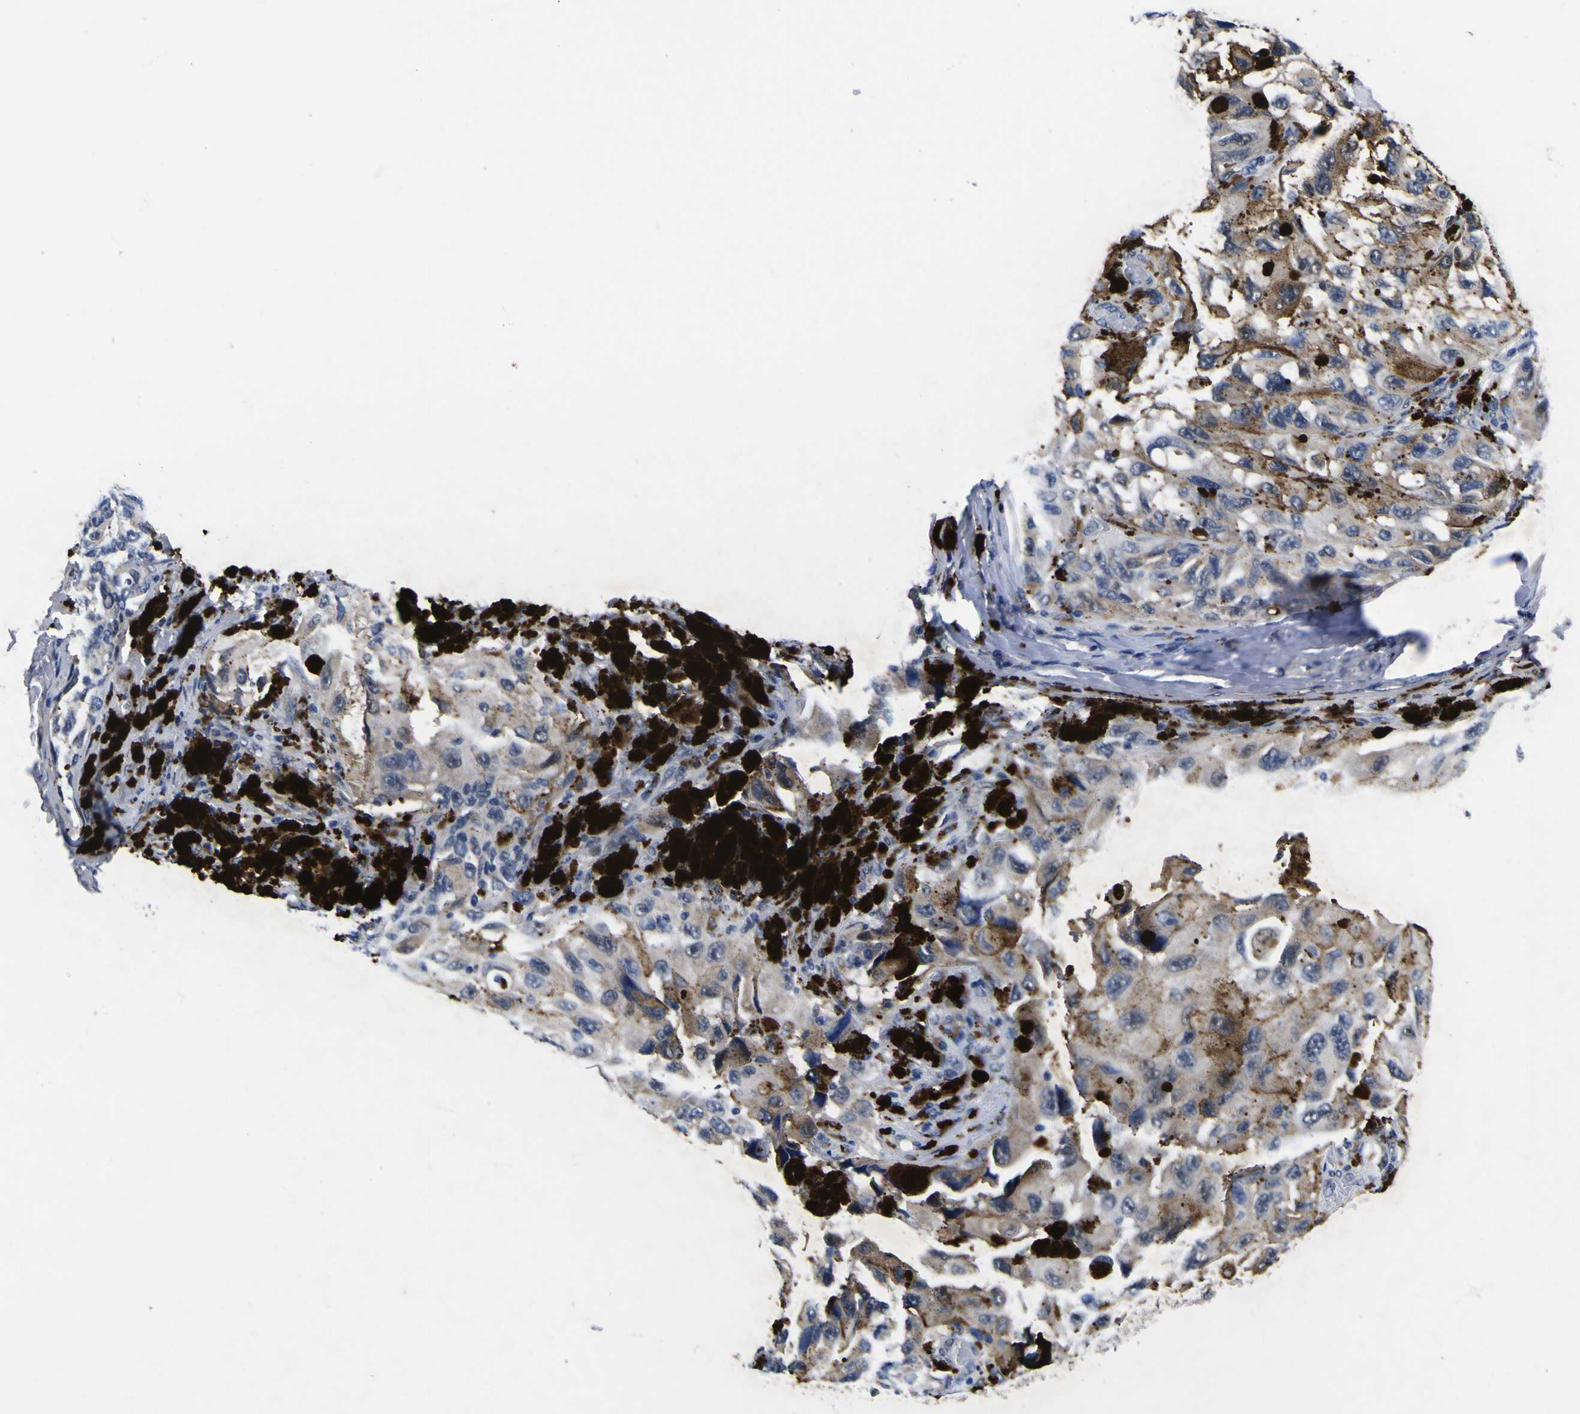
{"staining": {"intensity": "weak", "quantity": "<25%", "location": "cytoplasmic/membranous"}, "tissue": "melanoma", "cell_type": "Tumor cells", "image_type": "cancer", "snomed": [{"axis": "morphology", "description": "Malignant melanoma, NOS"}, {"axis": "topography", "description": "Skin"}], "caption": "This is an immunohistochemistry image of human malignant melanoma. There is no expression in tumor cells.", "gene": "IGFLR1", "patient": {"sex": "female", "age": 73}}